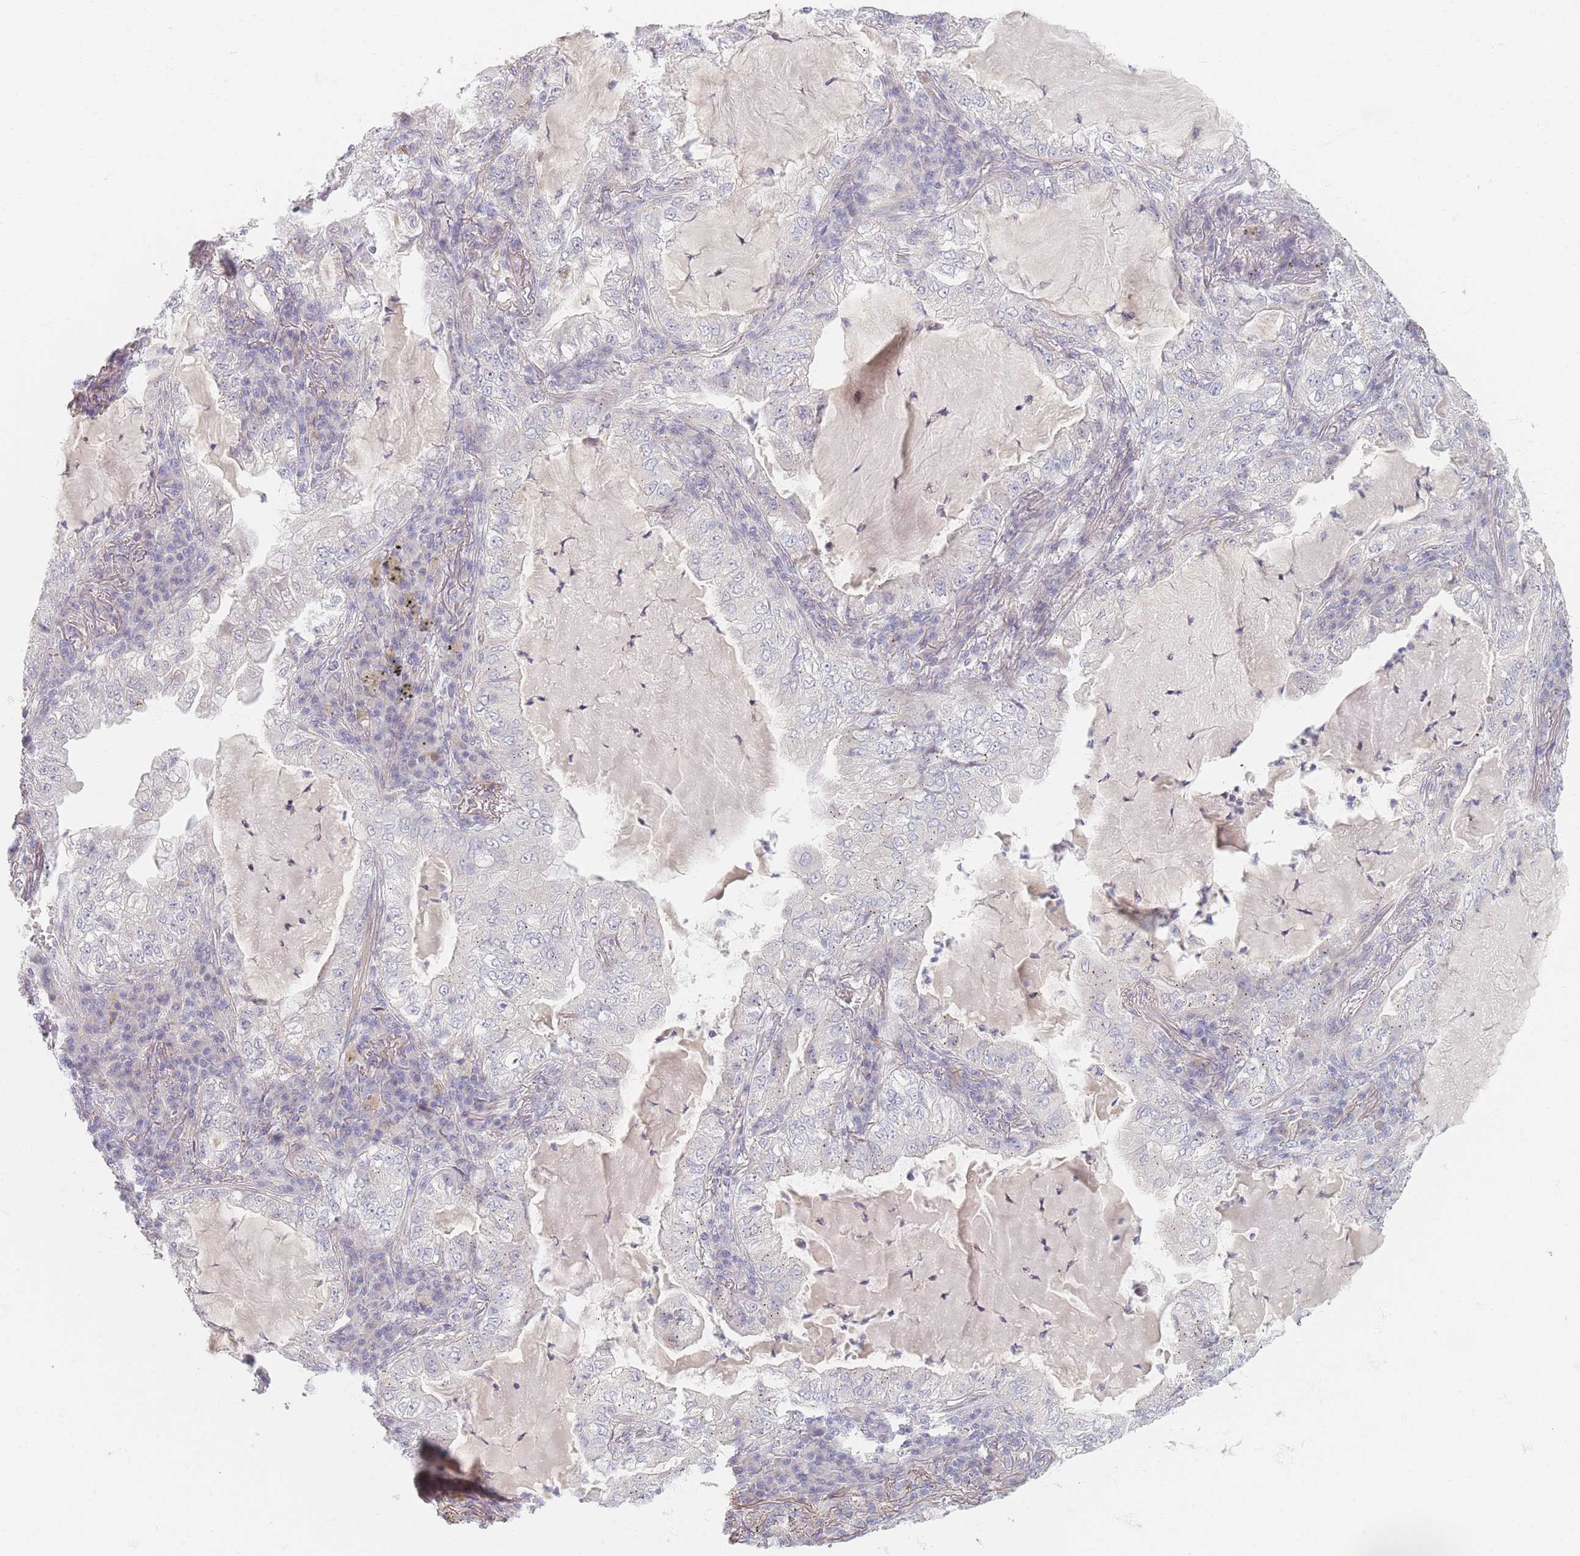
{"staining": {"intensity": "negative", "quantity": "none", "location": "none"}, "tissue": "lung cancer", "cell_type": "Tumor cells", "image_type": "cancer", "snomed": [{"axis": "morphology", "description": "Adenocarcinoma, NOS"}, {"axis": "topography", "description": "Lung"}], "caption": "IHC photomicrograph of human lung cancer (adenocarcinoma) stained for a protein (brown), which shows no positivity in tumor cells.", "gene": "TMOD1", "patient": {"sex": "female", "age": 73}}